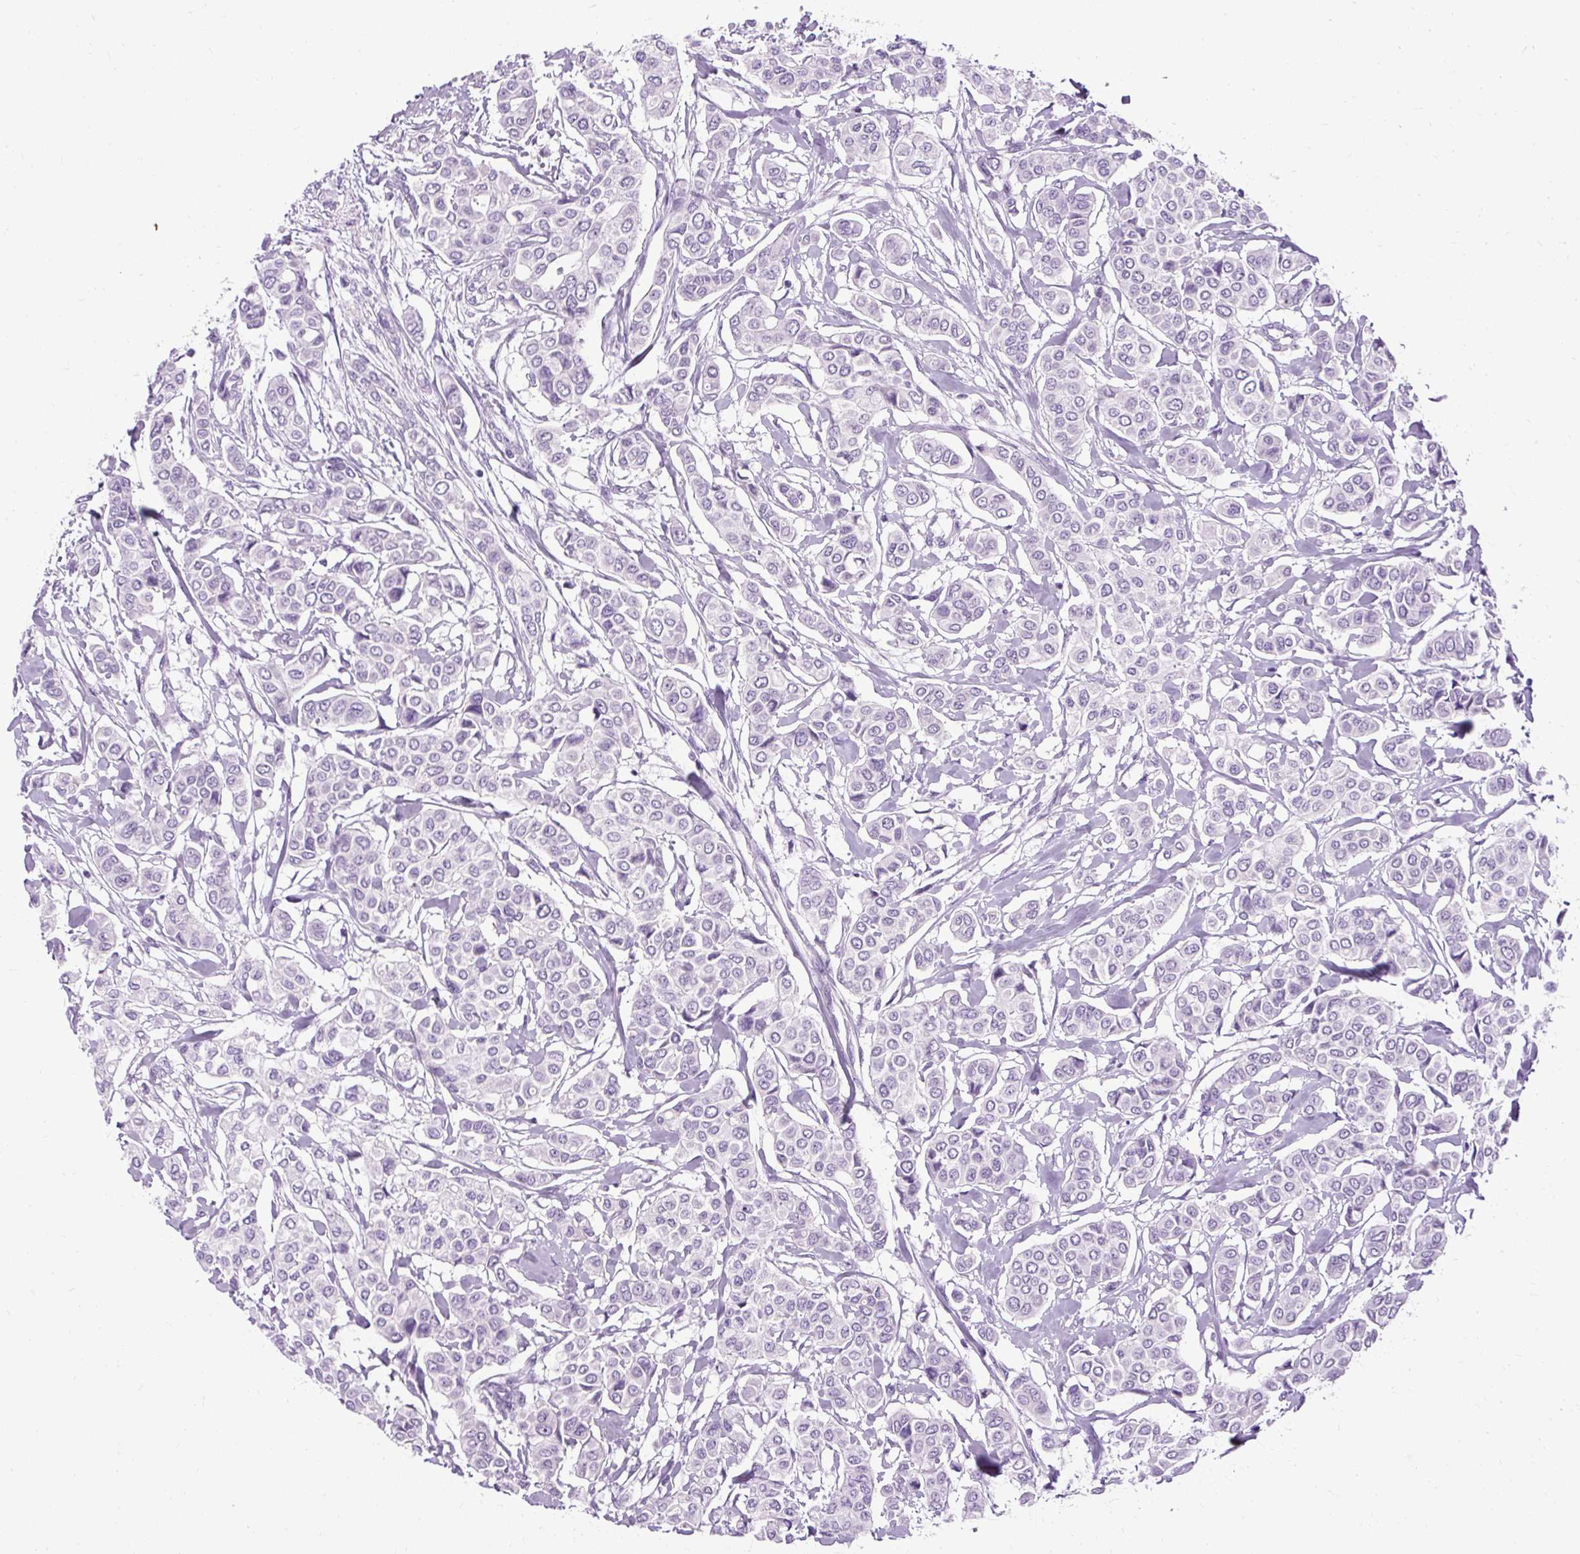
{"staining": {"intensity": "negative", "quantity": "none", "location": "none"}, "tissue": "breast cancer", "cell_type": "Tumor cells", "image_type": "cancer", "snomed": [{"axis": "morphology", "description": "Lobular carcinoma"}, {"axis": "topography", "description": "Breast"}], "caption": "Breast lobular carcinoma stained for a protein using IHC displays no expression tumor cells.", "gene": "B3GNT4", "patient": {"sex": "female", "age": 51}}